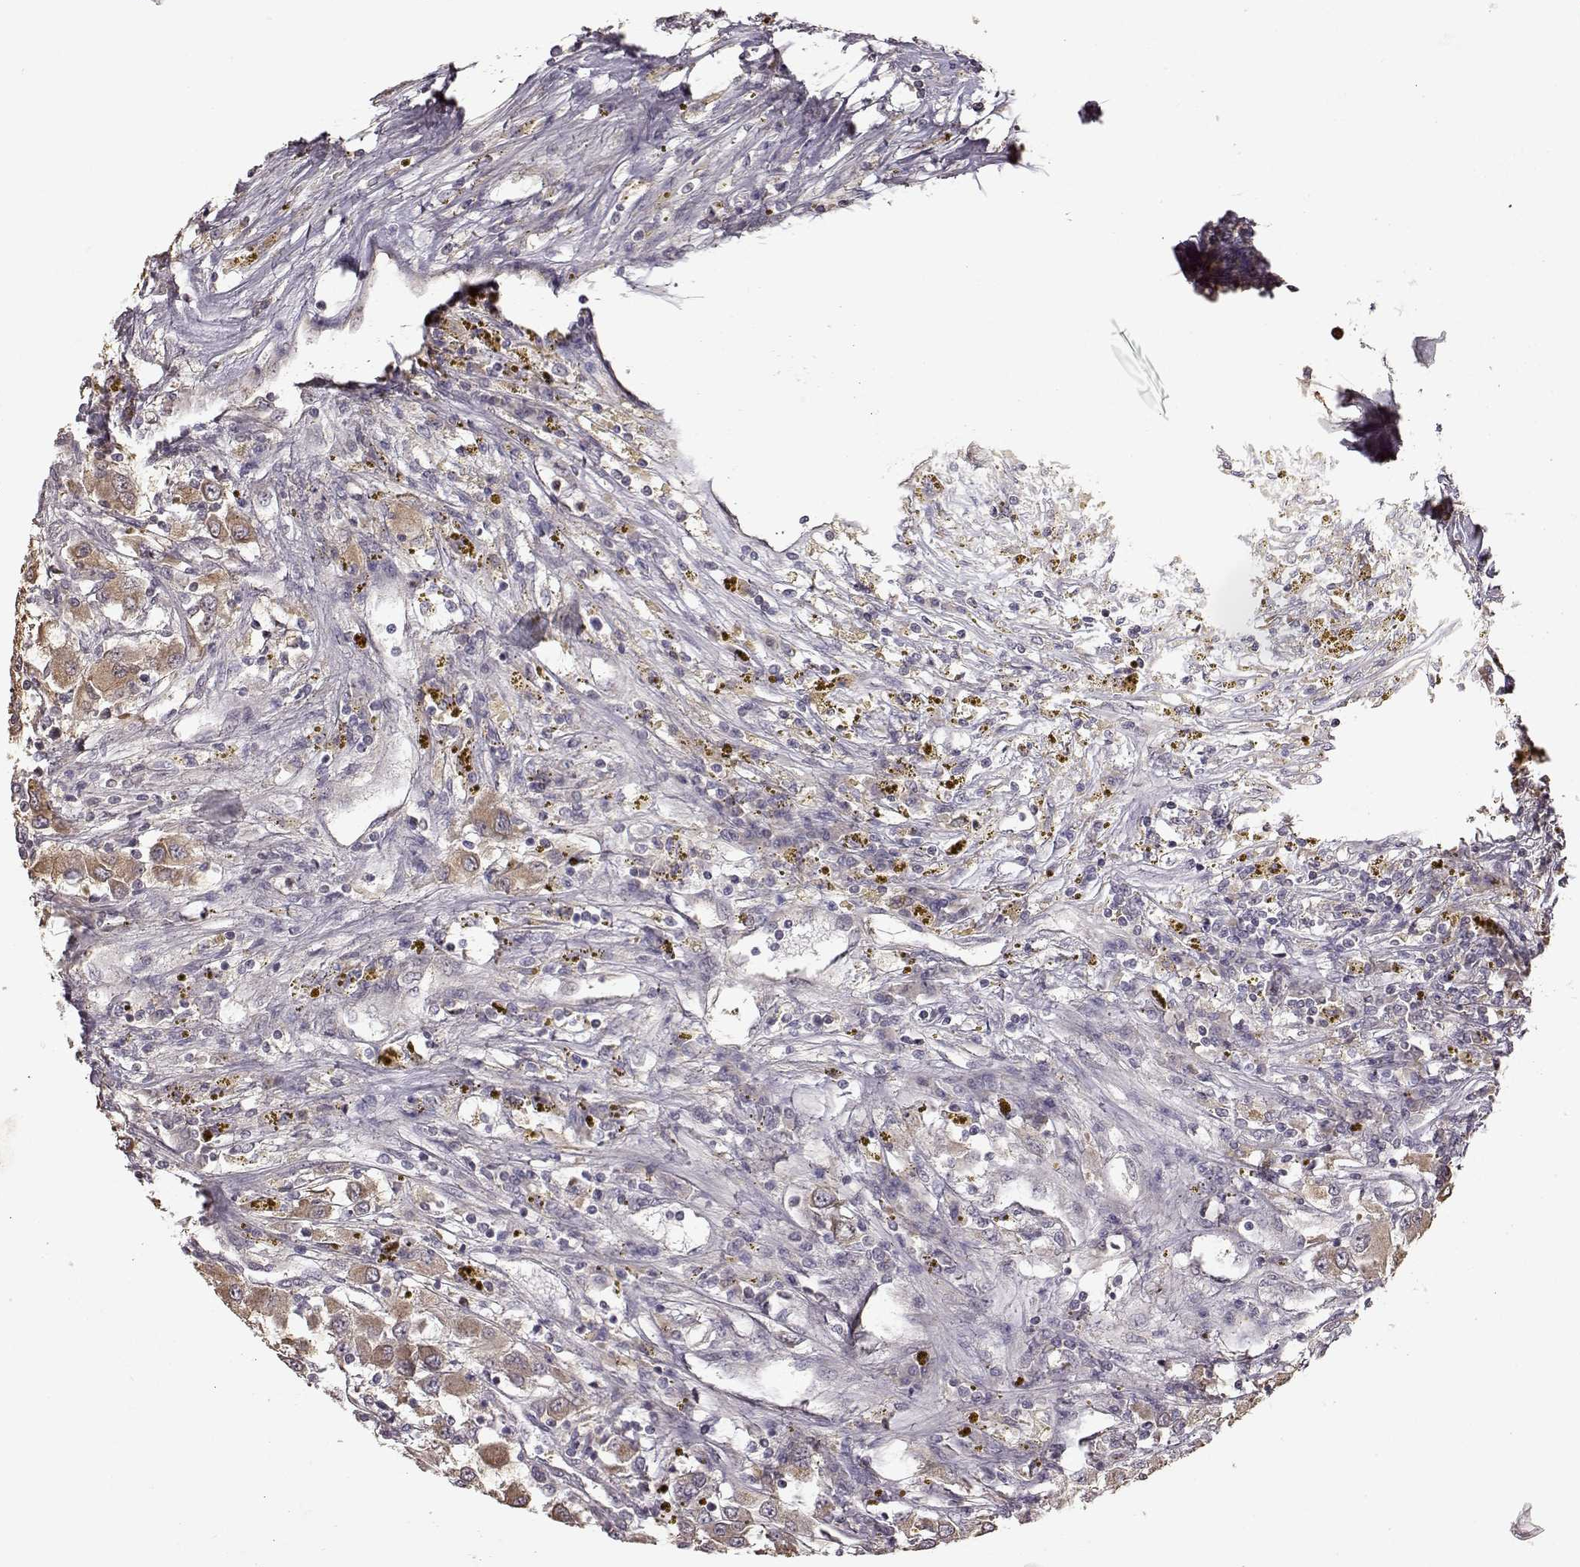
{"staining": {"intensity": "weak", "quantity": ">75%", "location": "cytoplasmic/membranous"}, "tissue": "renal cancer", "cell_type": "Tumor cells", "image_type": "cancer", "snomed": [{"axis": "morphology", "description": "Adenocarcinoma, NOS"}, {"axis": "topography", "description": "Kidney"}], "caption": "The photomicrograph reveals a brown stain indicating the presence of a protein in the cytoplasmic/membranous of tumor cells in renal adenocarcinoma. (IHC, brightfield microscopy, high magnification).", "gene": "CRB1", "patient": {"sex": "female", "age": 67}}